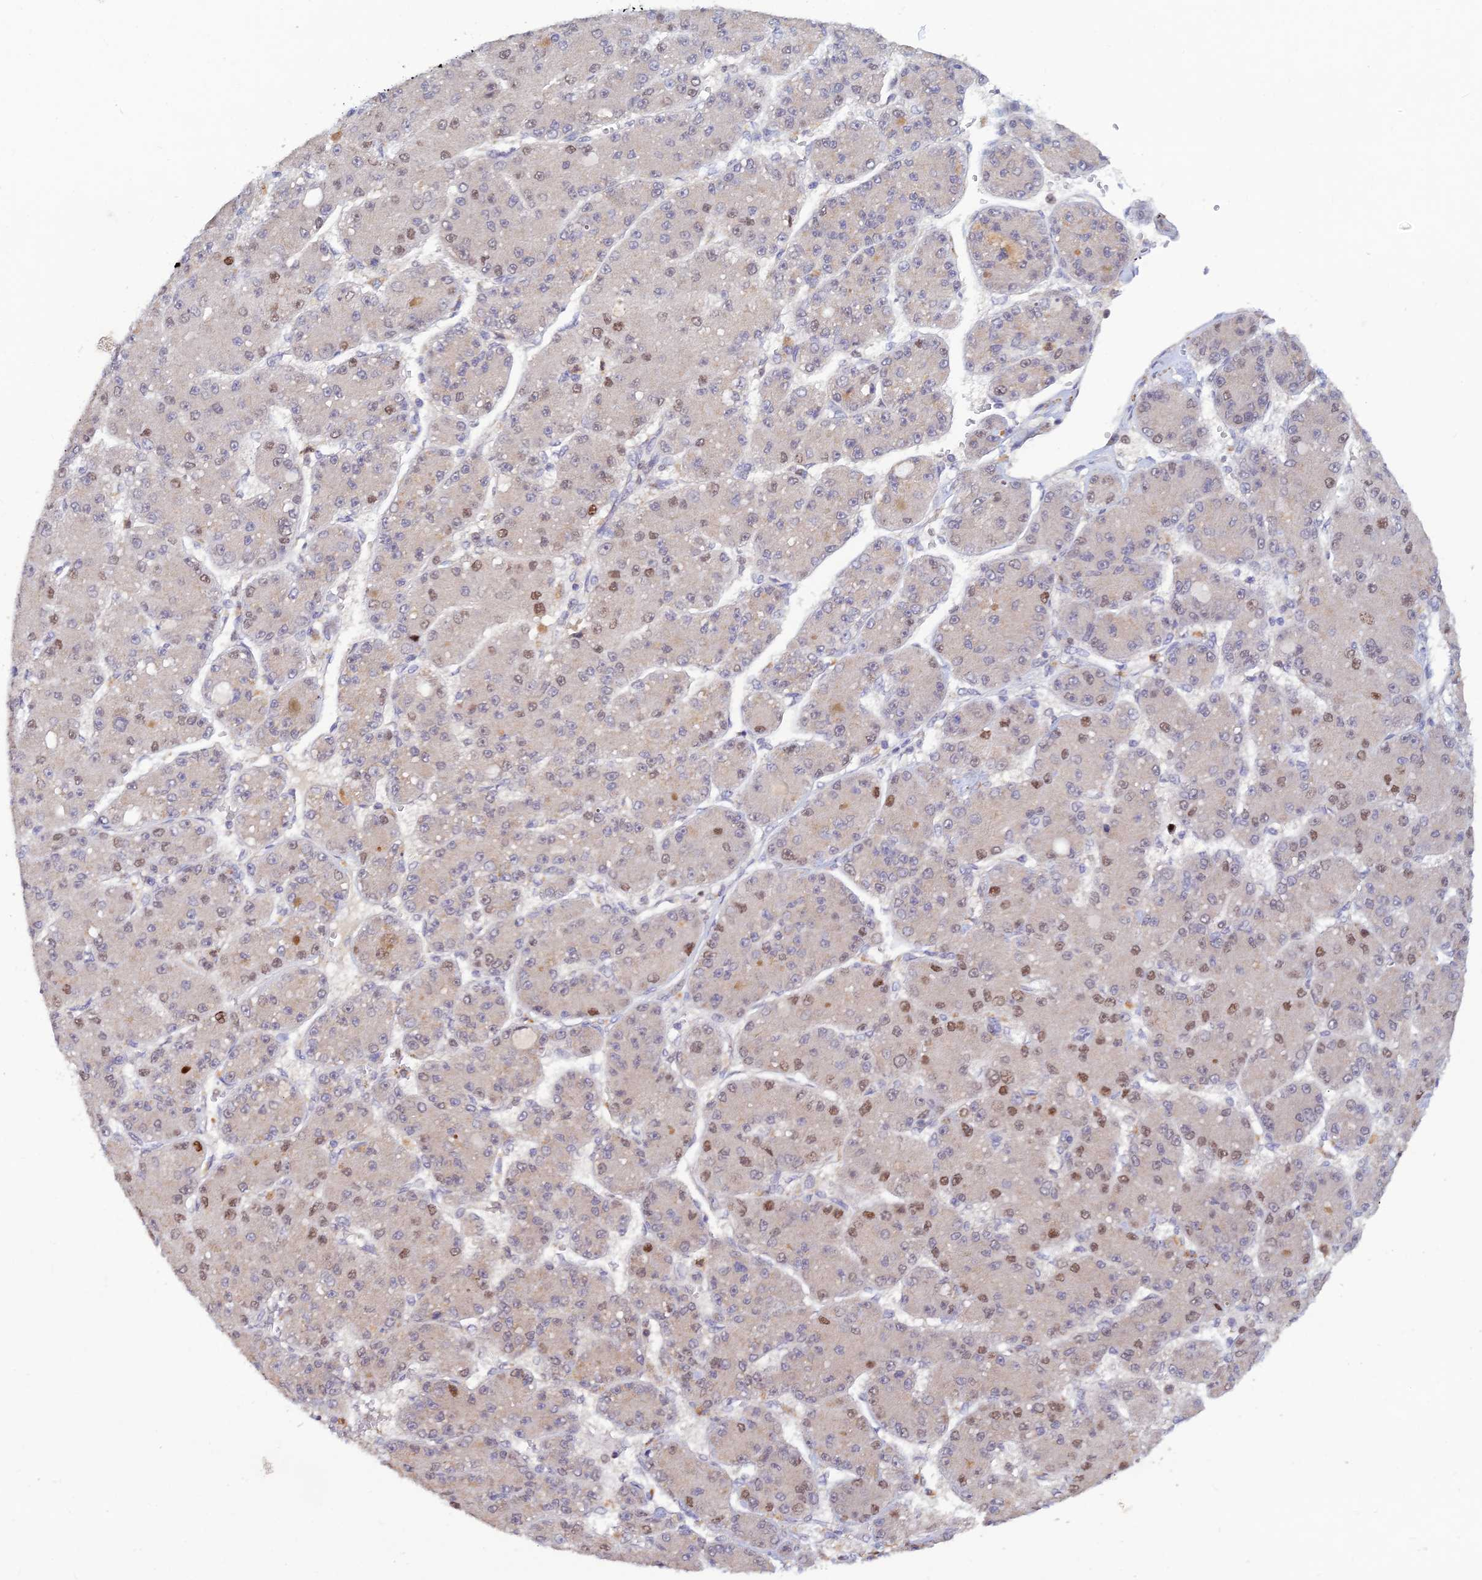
{"staining": {"intensity": "moderate", "quantity": "25%-75%", "location": "nuclear"}, "tissue": "liver cancer", "cell_type": "Tumor cells", "image_type": "cancer", "snomed": [{"axis": "morphology", "description": "Carcinoma, Hepatocellular, NOS"}, {"axis": "topography", "description": "Liver"}], "caption": "Protein staining of liver hepatocellular carcinoma tissue displays moderate nuclear expression in about 25%-75% of tumor cells.", "gene": "FASTKD5", "patient": {"sex": "male", "age": 67}}